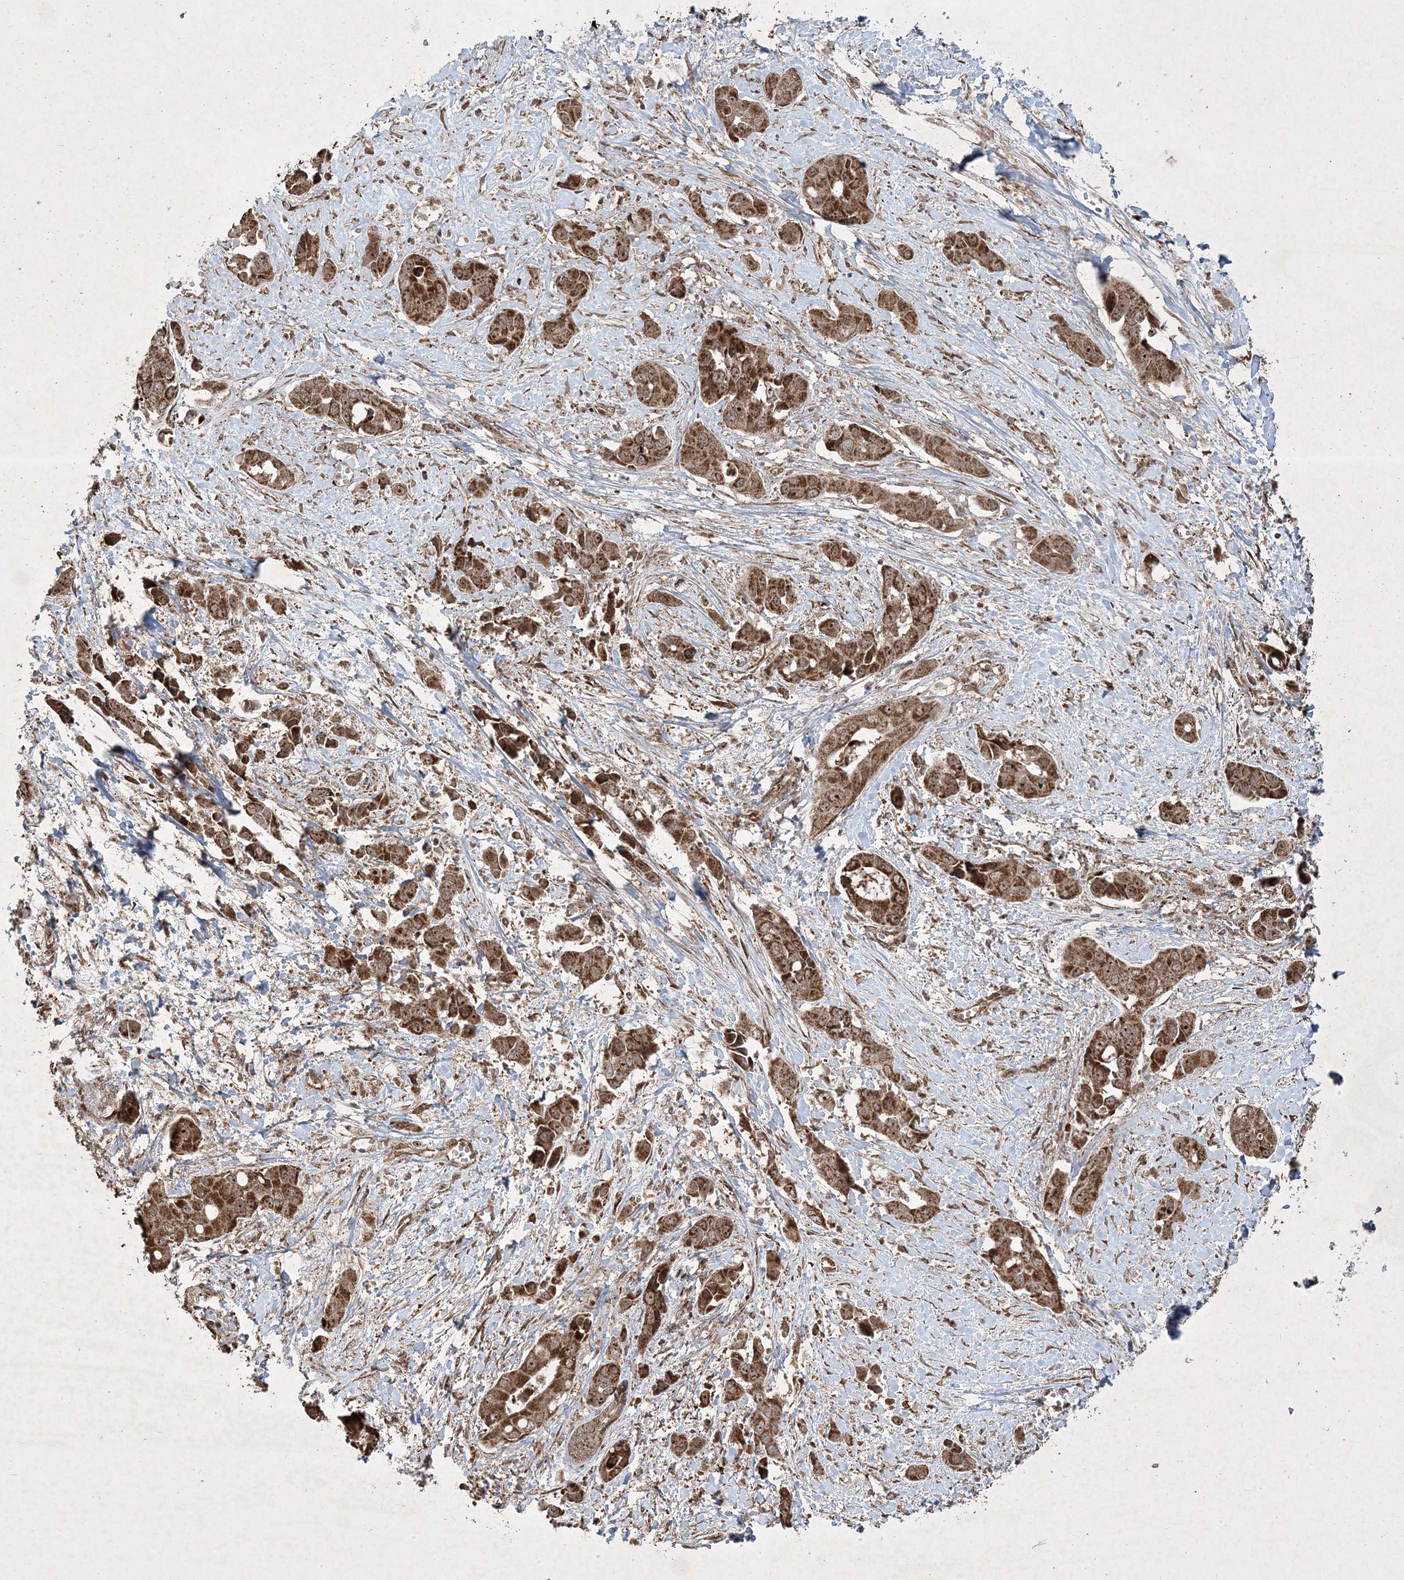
{"staining": {"intensity": "moderate", "quantity": ">75%", "location": "cytoplasmic/membranous,nuclear"}, "tissue": "liver cancer", "cell_type": "Tumor cells", "image_type": "cancer", "snomed": [{"axis": "morphology", "description": "Cholangiocarcinoma"}, {"axis": "topography", "description": "Liver"}], "caption": "The image demonstrates a brown stain indicating the presence of a protein in the cytoplasmic/membranous and nuclear of tumor cells in liver cholangiocarcinoma.", "gene": "PLEKHM2", "patient": {"sex": "female", "age": 52}}